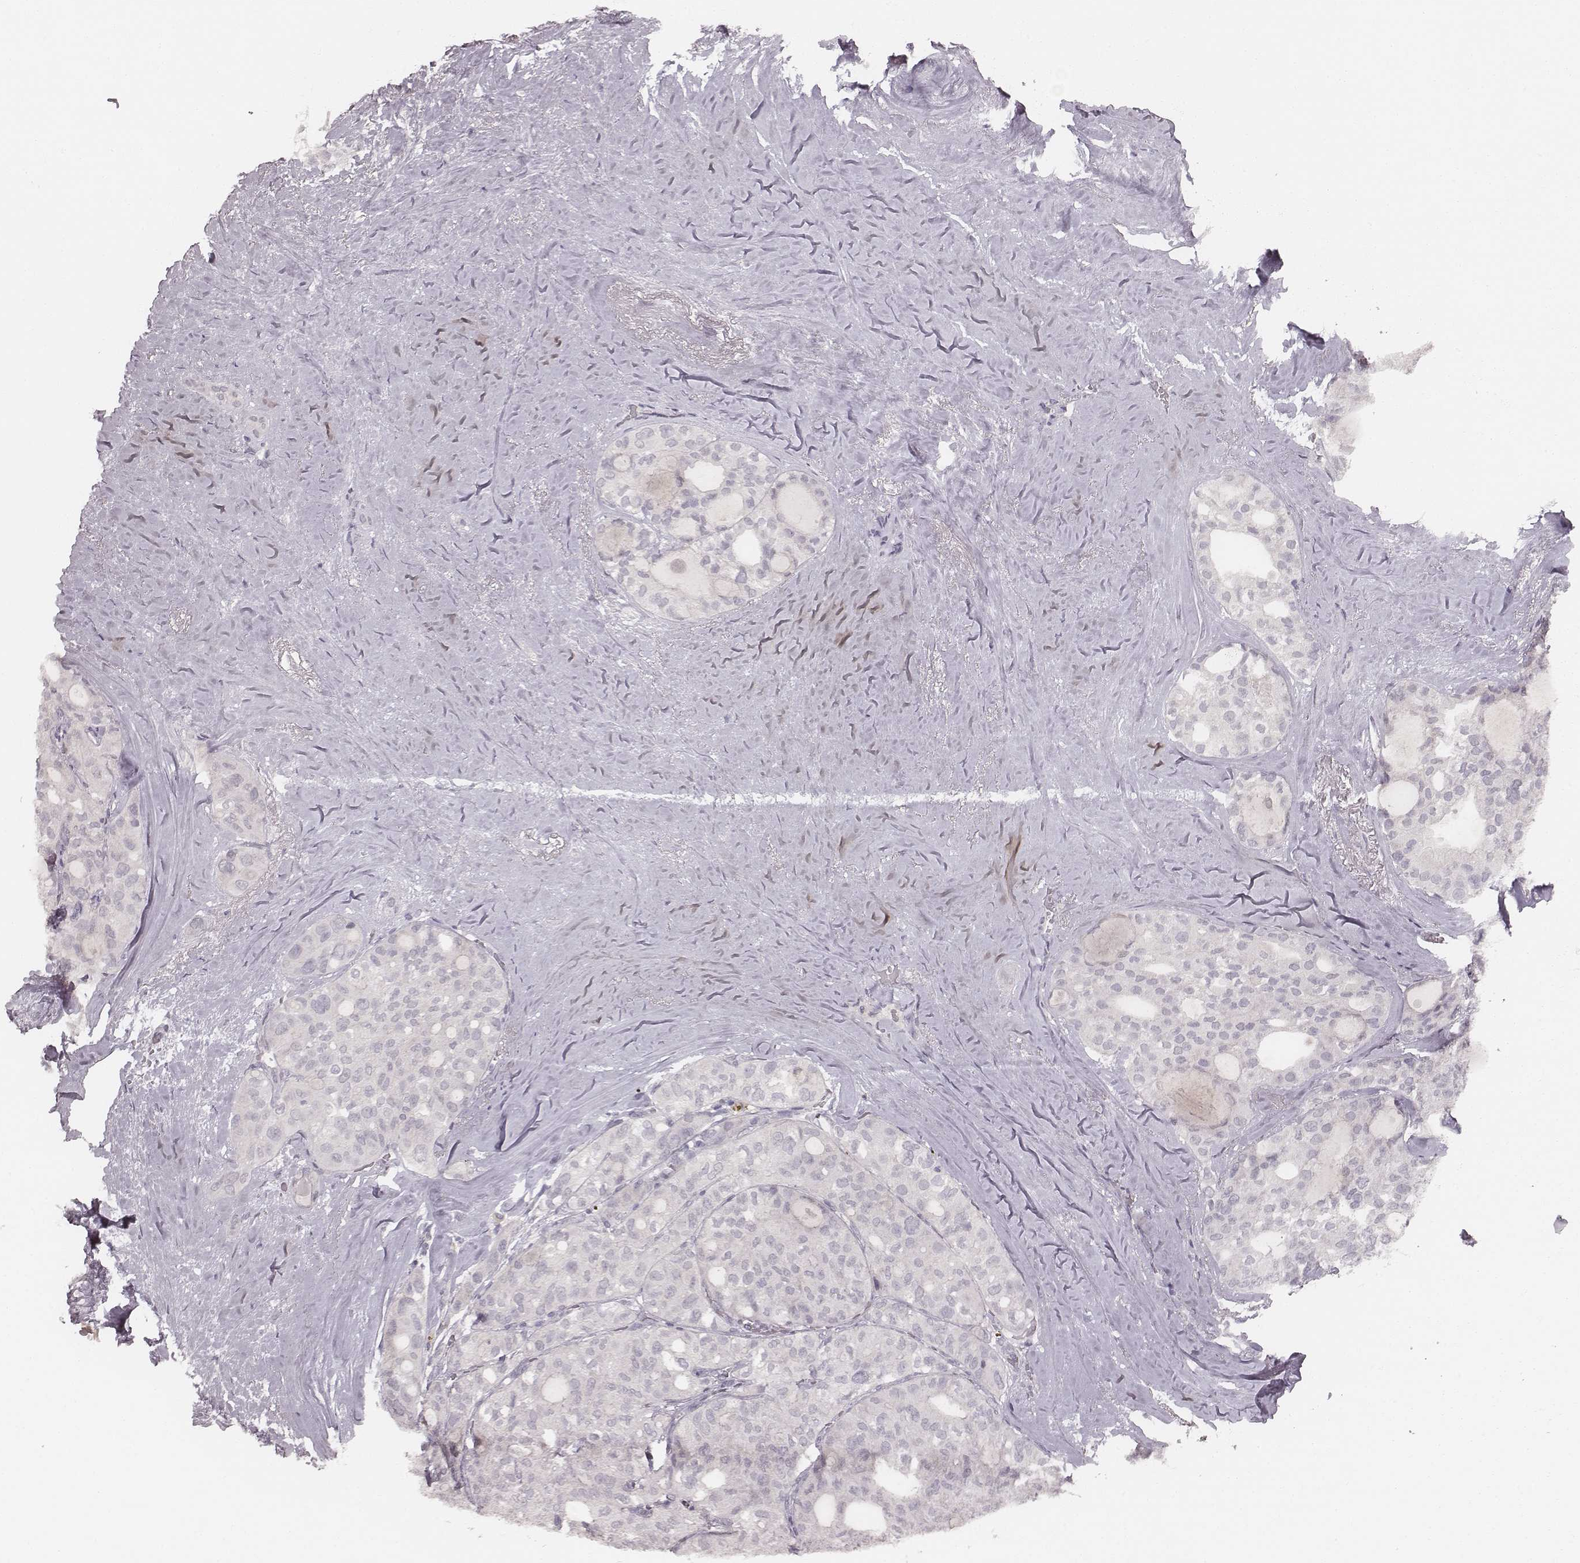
{"staining": {"intensity": "negative", "quantity": "none", "location": "none"}, "tissue": "thyroid cancer", "cell_type": "Tumor cells", "image_type": "cancer", "snomed": [{"axis": "morphology", "description": "Follicular adenoma carcinoma, NOS"}, {"axis": "topography", "description": "Thyroid gland"}], "caption": "Human thyroid follicular adenoma carcinoma stained for a protein using immunohistochemistry (IHC) reveals no staining in tumor cells.", "gene": "LY6K", "patient": {"sex": "male", "age": 75}}